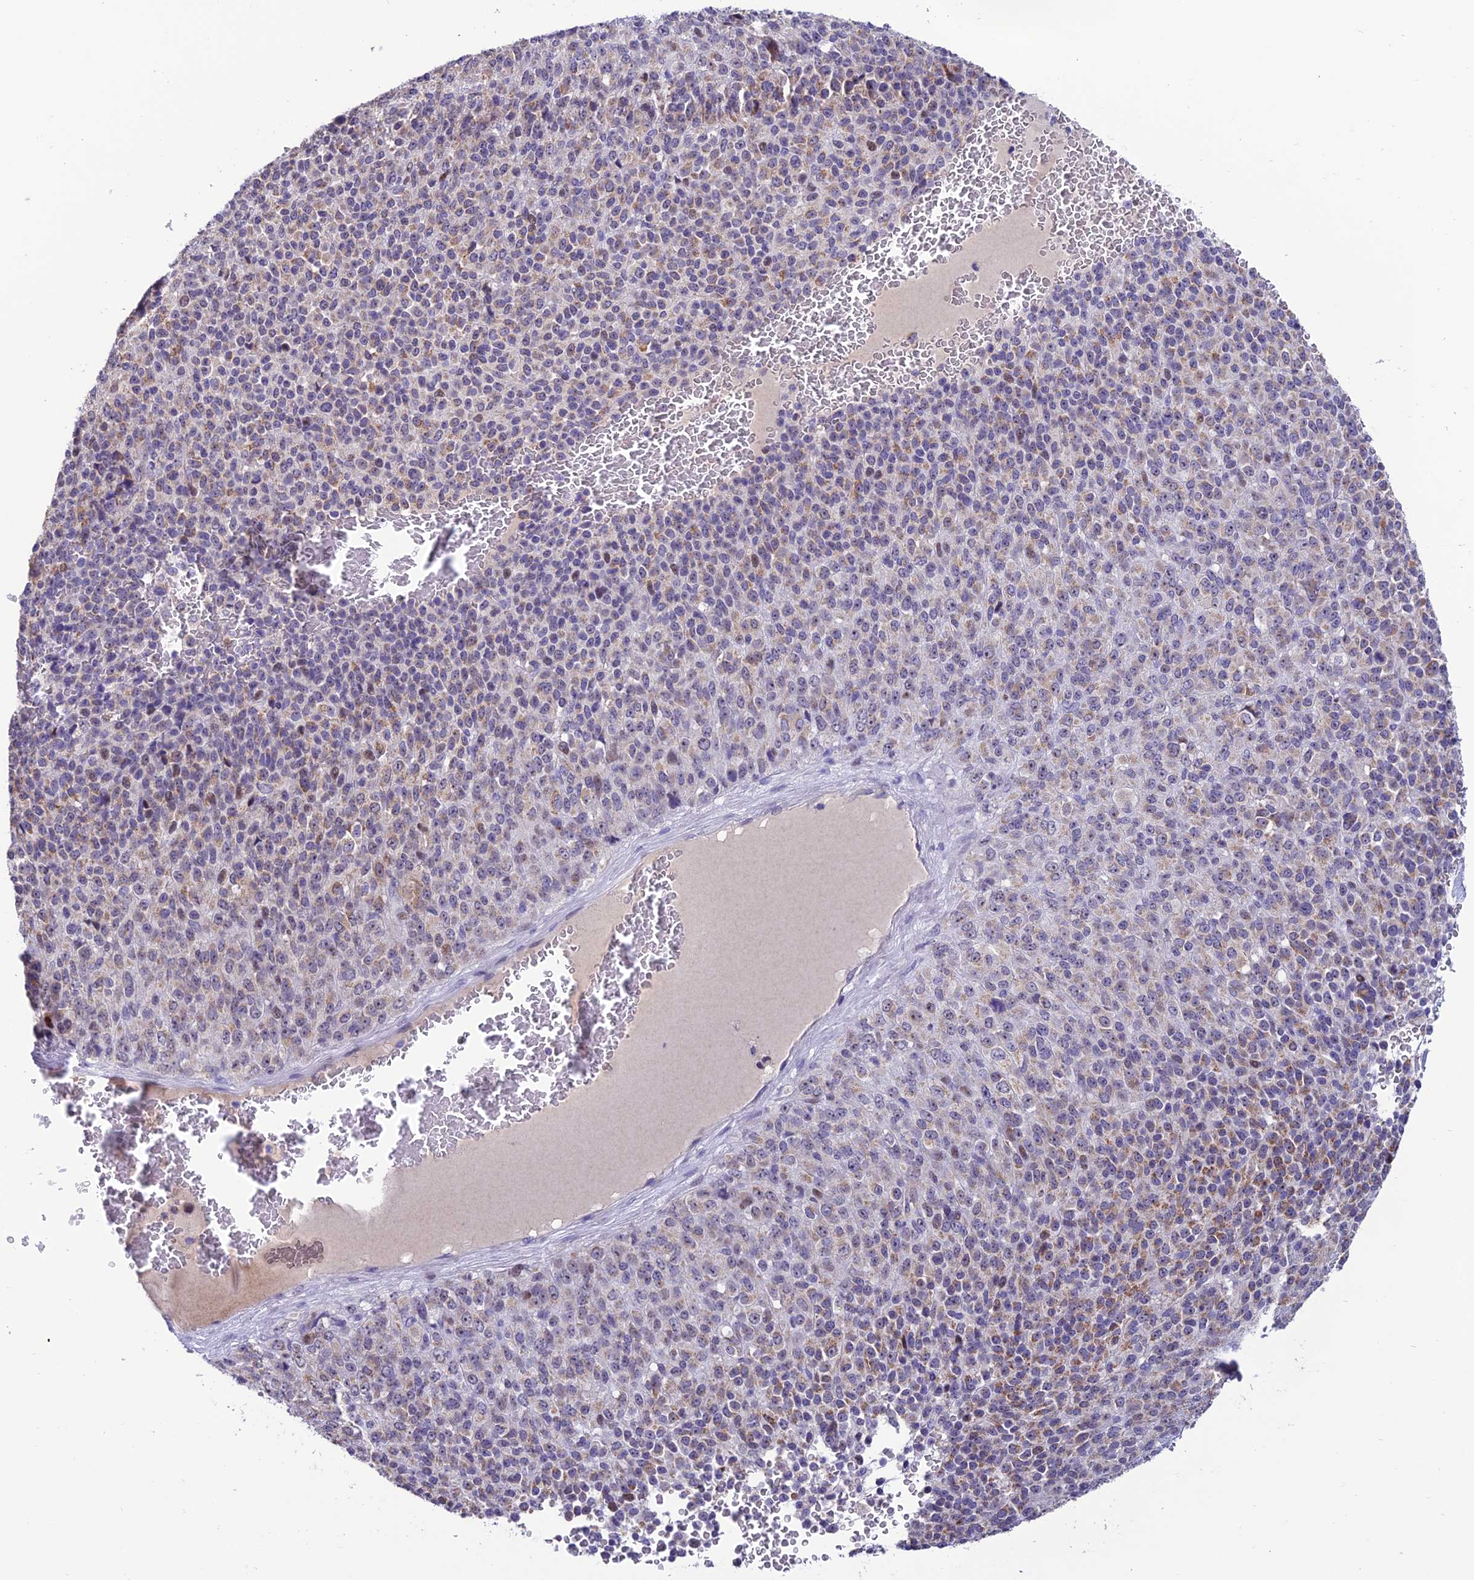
{"staining": {"intensity": "moderate", "quantity": "25%-75%", "location": "cytoplasmic/membranous"}, "tissue": "melanoma", "cell_type": "Tumor cells", "image_type": "cancer", "snomed": [{"axis": "morphology", "description": "Malignant melanoma, Metastatic site"}, {"axis": "topography", "description": "Brain"}], "caption": "A histopathology image of human melanoma stained for a protein exhibits moderate cytoplasmic/membranous brown staining in tumor cells.", "gene": "SLC10A1", "patient": {"sex": "female", "age": 56}}